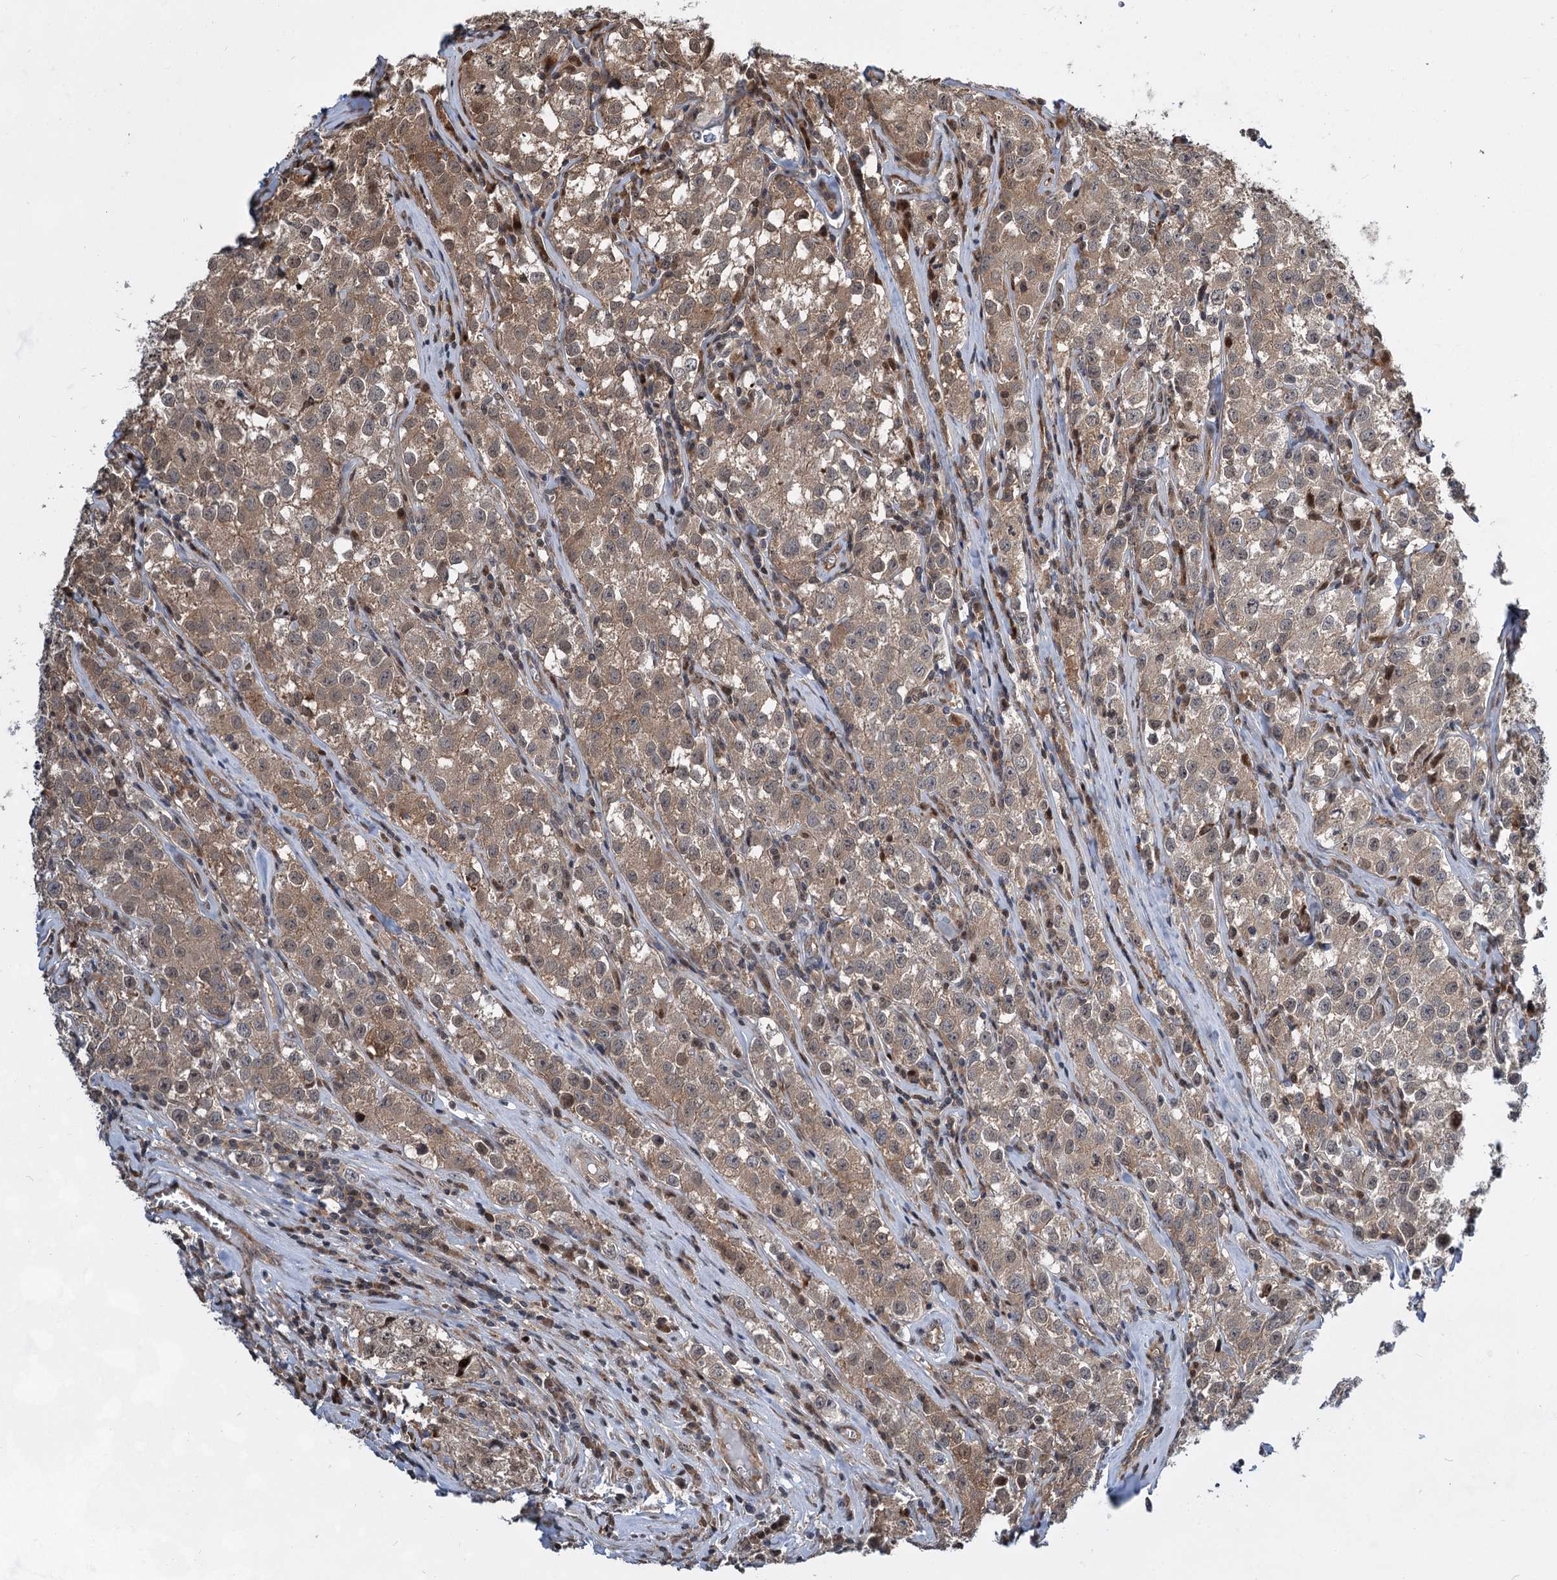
{"staining": {"intensity": "moderate", "quantity": ">75%", "location": "cytoplasmic/membranous,nuclear"}, "tissue": "testis cancer", "cell_type": "Tumor cells", "image_type": "cancer", "snomed": [{"axis": "morphology", "description": "Seminoma, NOS"}, {"axis": "morphology", "description": "Carcinoma, Embryonal, NOS"}, {"axis": "topography", "description": "Testis"}], "caption": "A brown stain shows moderate cytoplasmic/membranous and nuclear staining of a protein in human embryonal carcinoma (testis) tumor cells.", "gene": "GPBP1", "patient": {"sex": "male", "age": 43}}